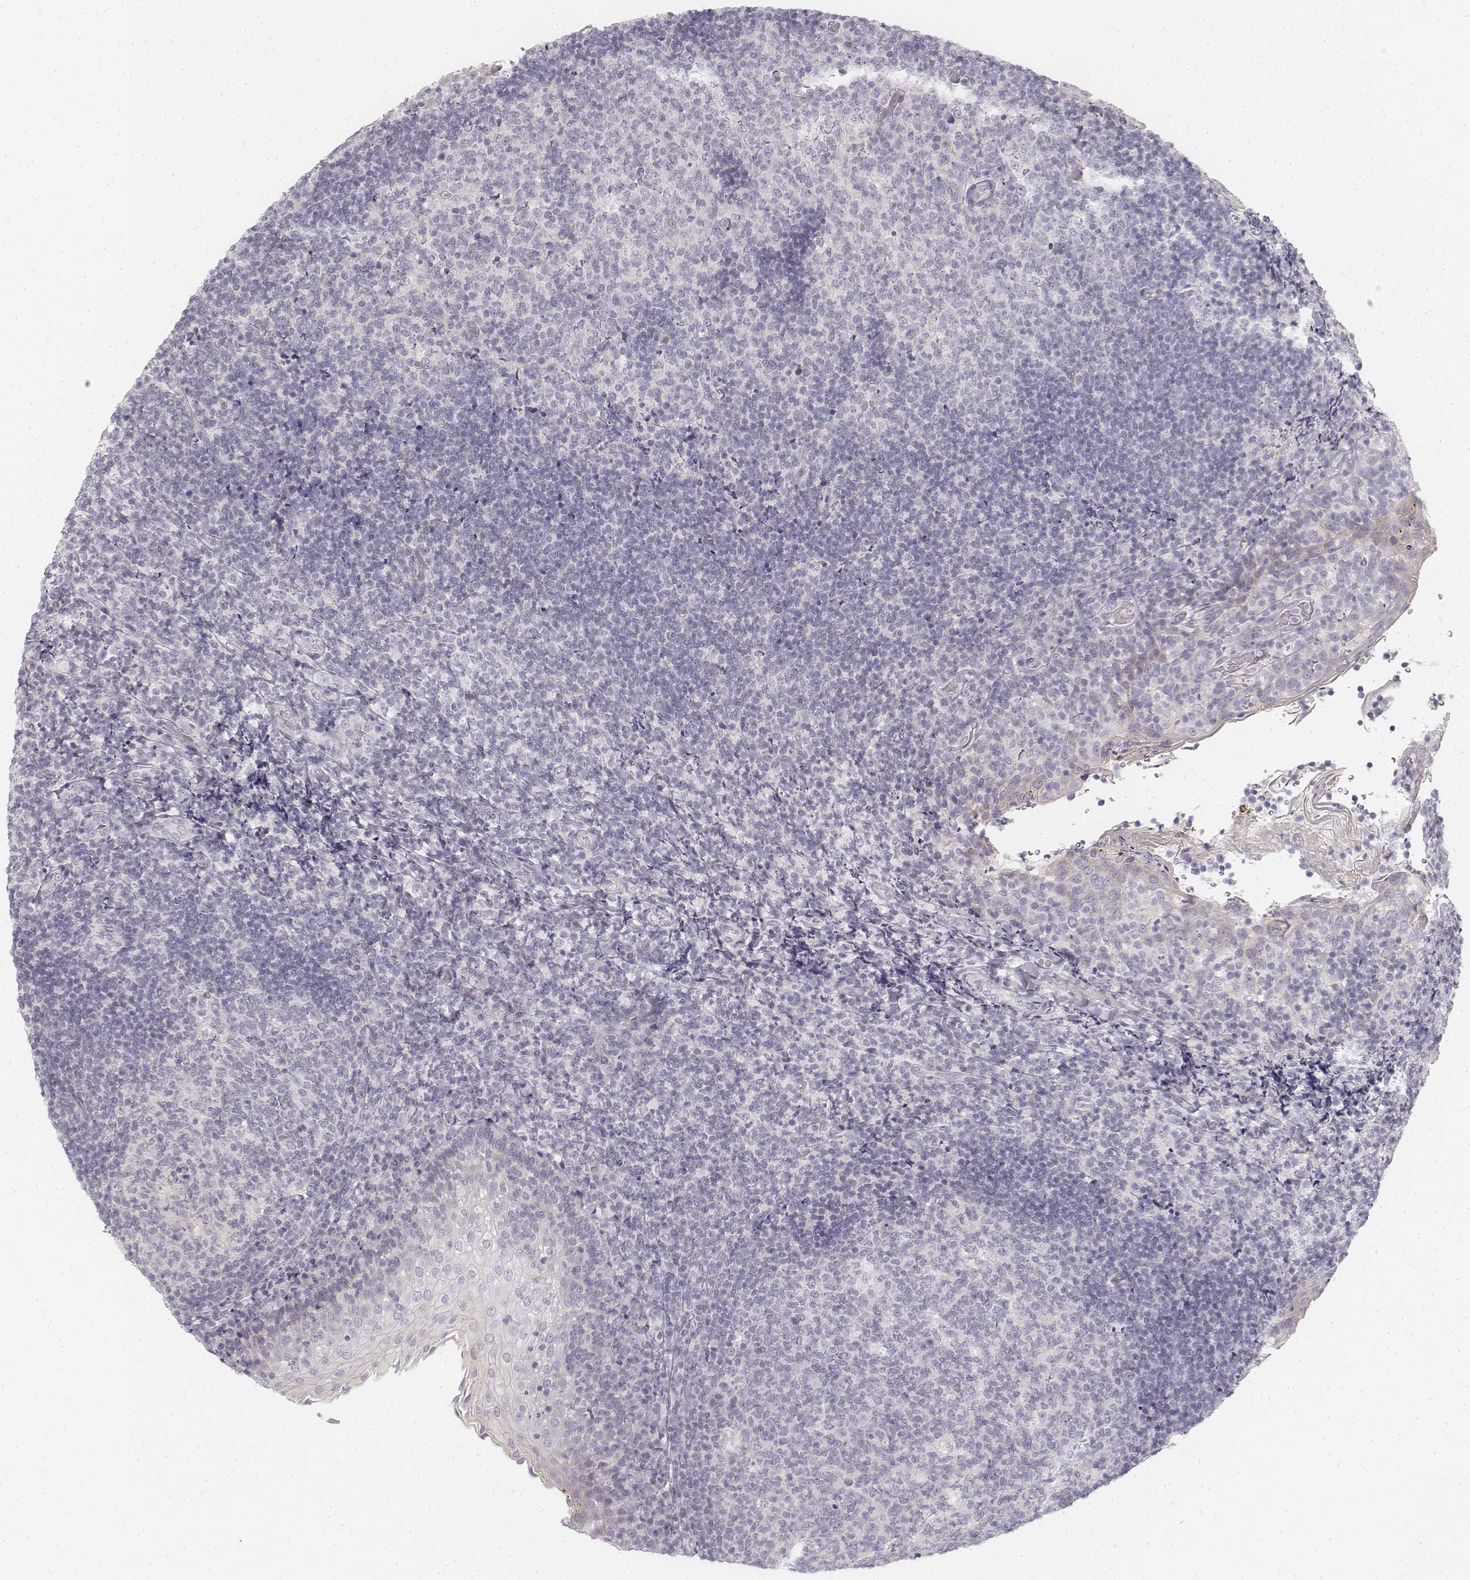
{"staining": {"intensity": "negative", "quantity": "none", "location": "none"}, "tissue": "tonsil", "cell_type": "Germinal center cells", "image_type": "normal", "snomed": [{"axis": "morphology", "description": "Normal tissue, NOS"}, {"axis": "topography", "description": "Tonsil"}], "caption": "High power microscopy micrograph of an IHC image of normal tonsil, revealing no significant positivity in germinal center cells. The staining was performed using DAB to visualize the protein expression in brown, while the nuclei were stained in blue with hematoxylin (Magnification: 20x).", "gene": "DSG4", "patient": {"sex": "female", "age": 10}}